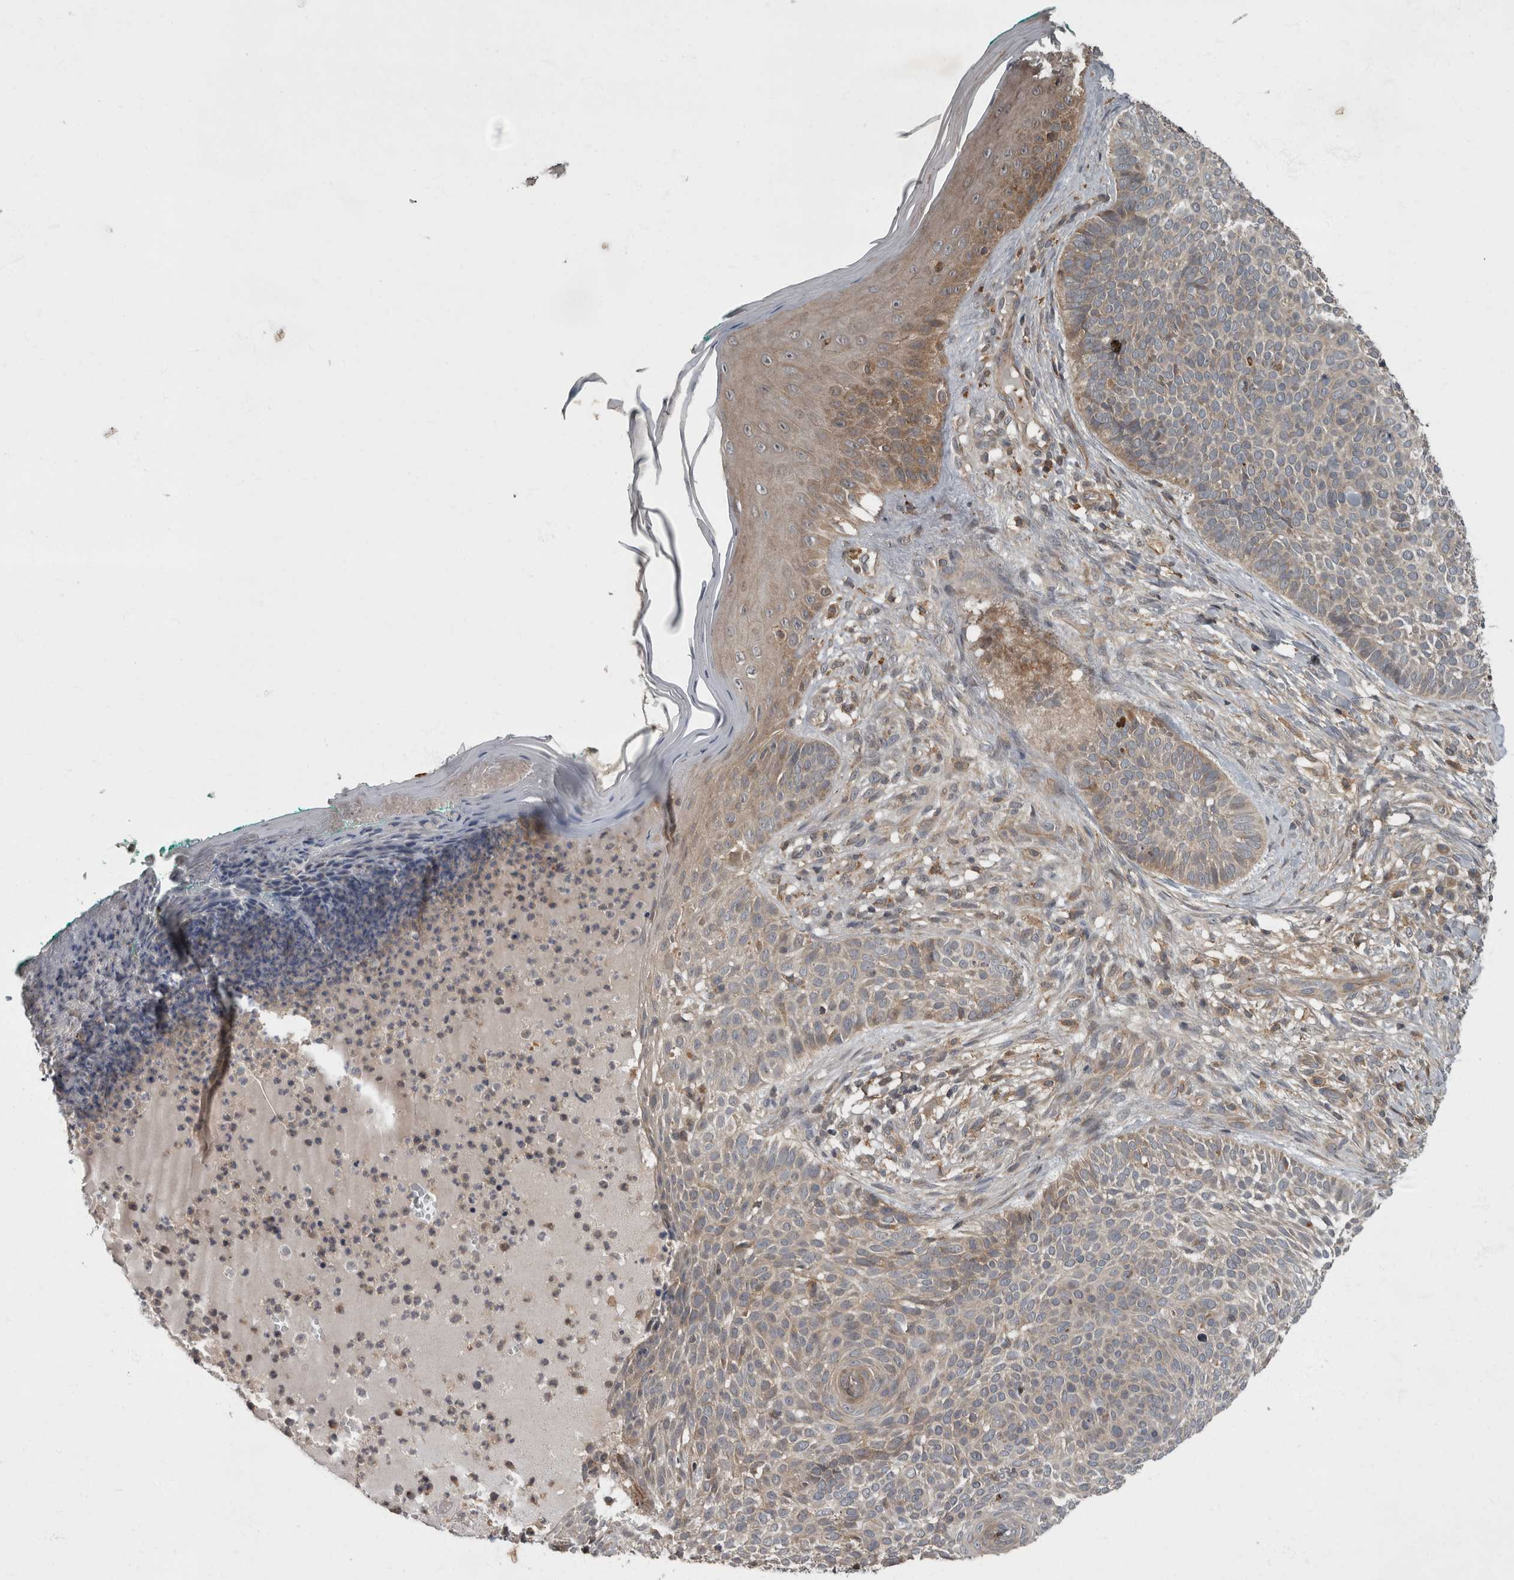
{"staining": {"intensity": "weak", "quantity": "<25%", "location": "cytoplasmic/membranous"}, "tissue": "skin cancer", "cell_type": "Tumor cells", "image_type": "cancer", "snomed": [{"axis": "morphology", "description": "Normal tissue, NOS"}, {"axis": "morphology", "description": "Basal cell carcinoma"}, {"axis": "topography", "description": "Skin"}], "caption": "High power microscopy image of an immunohistochemistry image of basal cell carcinoma (skin), revealing no significant positivity in tumor cells.", "gene": "VEGFD", "patient": {"sex": "male", "age": 67}}